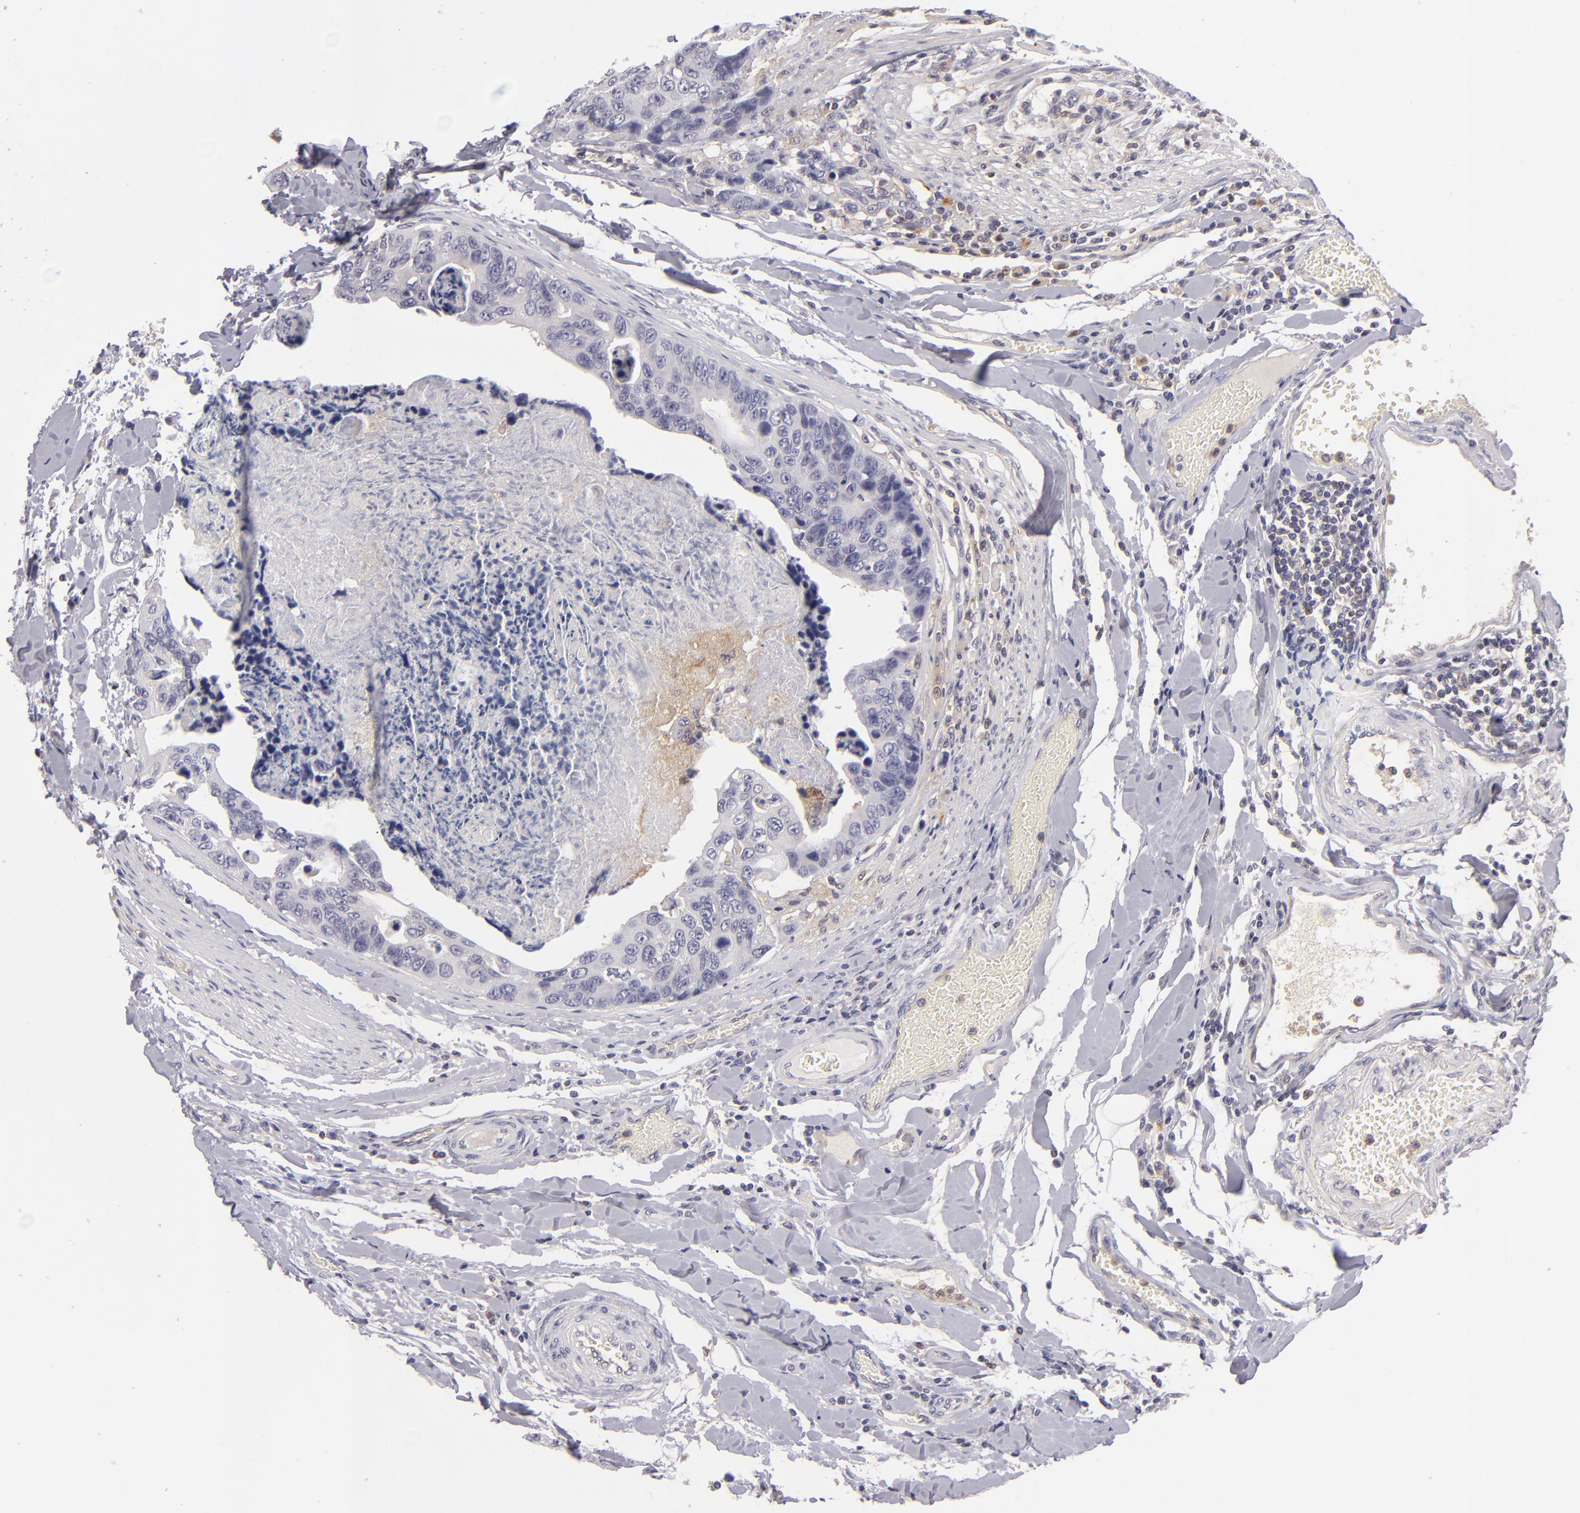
{"staining": {"intensity": "weak", "quantity": "25%-75%", "location": "cytoplasmic/membranous"}, "tissue": "colorectal cancer", "cell_type": "Tumor cells", "image_type": "cancer", "snomed": [{"axis": "morphology", "description": "Adenocarcinoma, NOS"}, {"axis": "topography", "description": "Colon"}], "caption": "This image displays colorectal adenocarcinoma stained with immunohistochemistry (IHC) to label a protein in brown. The cytoplasmic/membranous of tumor cells show weak positivity for the protein. Nuclei are counter-stained blue.", "gene": "MMP10", "patient": {"sex": "female", "age": 86}}